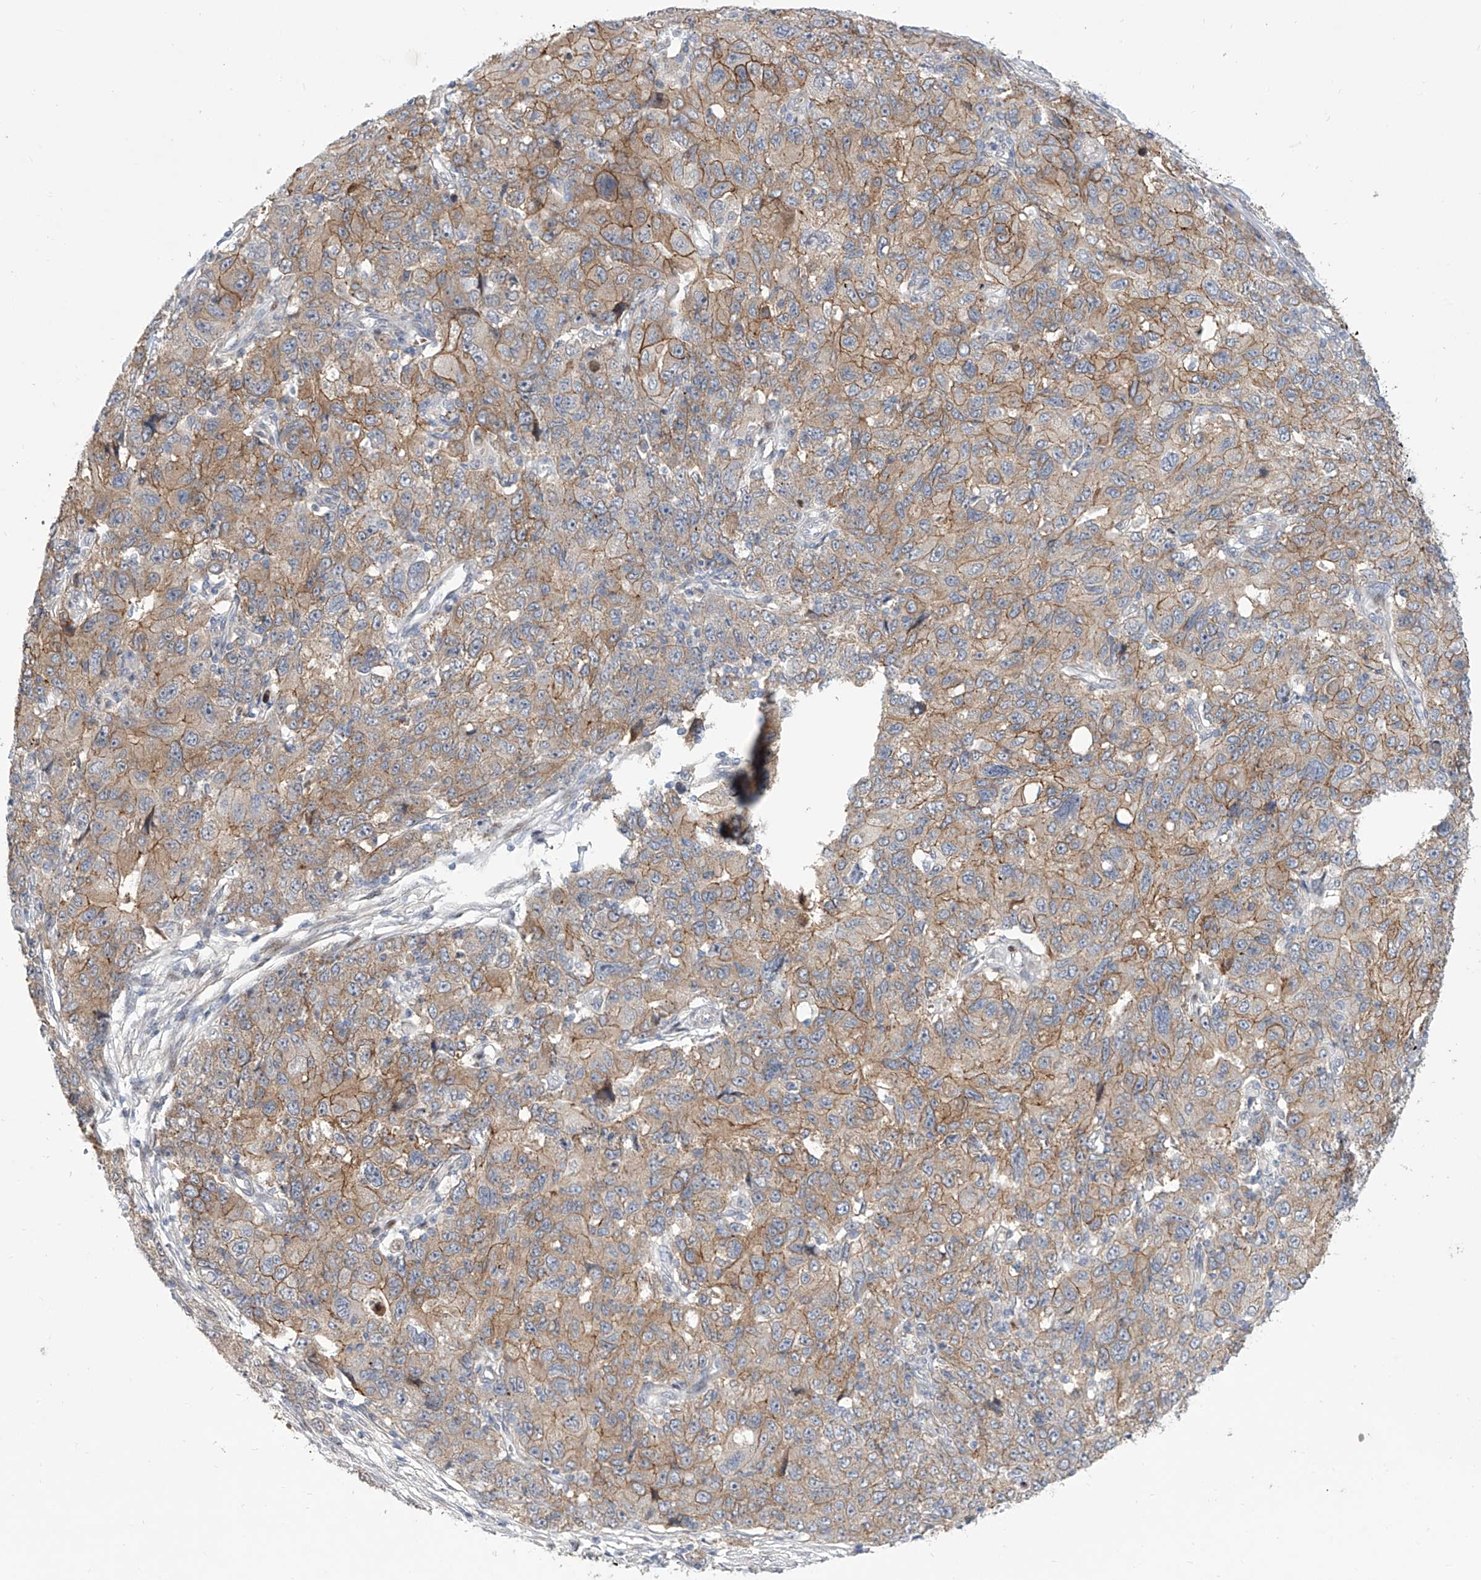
{"staining": {"intensity": "moderate", "quantity": "25%-75%", "location": "cytoplasmic/membranous"}, "tissue": "ovarian cancer", "cell_type": "Tumor cells", "image_type": "cancer", "snomed": [{"axis": "morphology", "description": "Carcinoma, endometroid"}, {"axis": "topography", "description": "Ovary"}], "caption": "This histopathology image shows immunohistochemistry (IHC) staining of ovarian cancer (endometroid carcinoma), with medium moderate cytoplasmic/membranous positivity in approximately 25%-75% of tumor cells.", "gene": "LRRC1", "patient": {"sex": "female", "age": 42}}